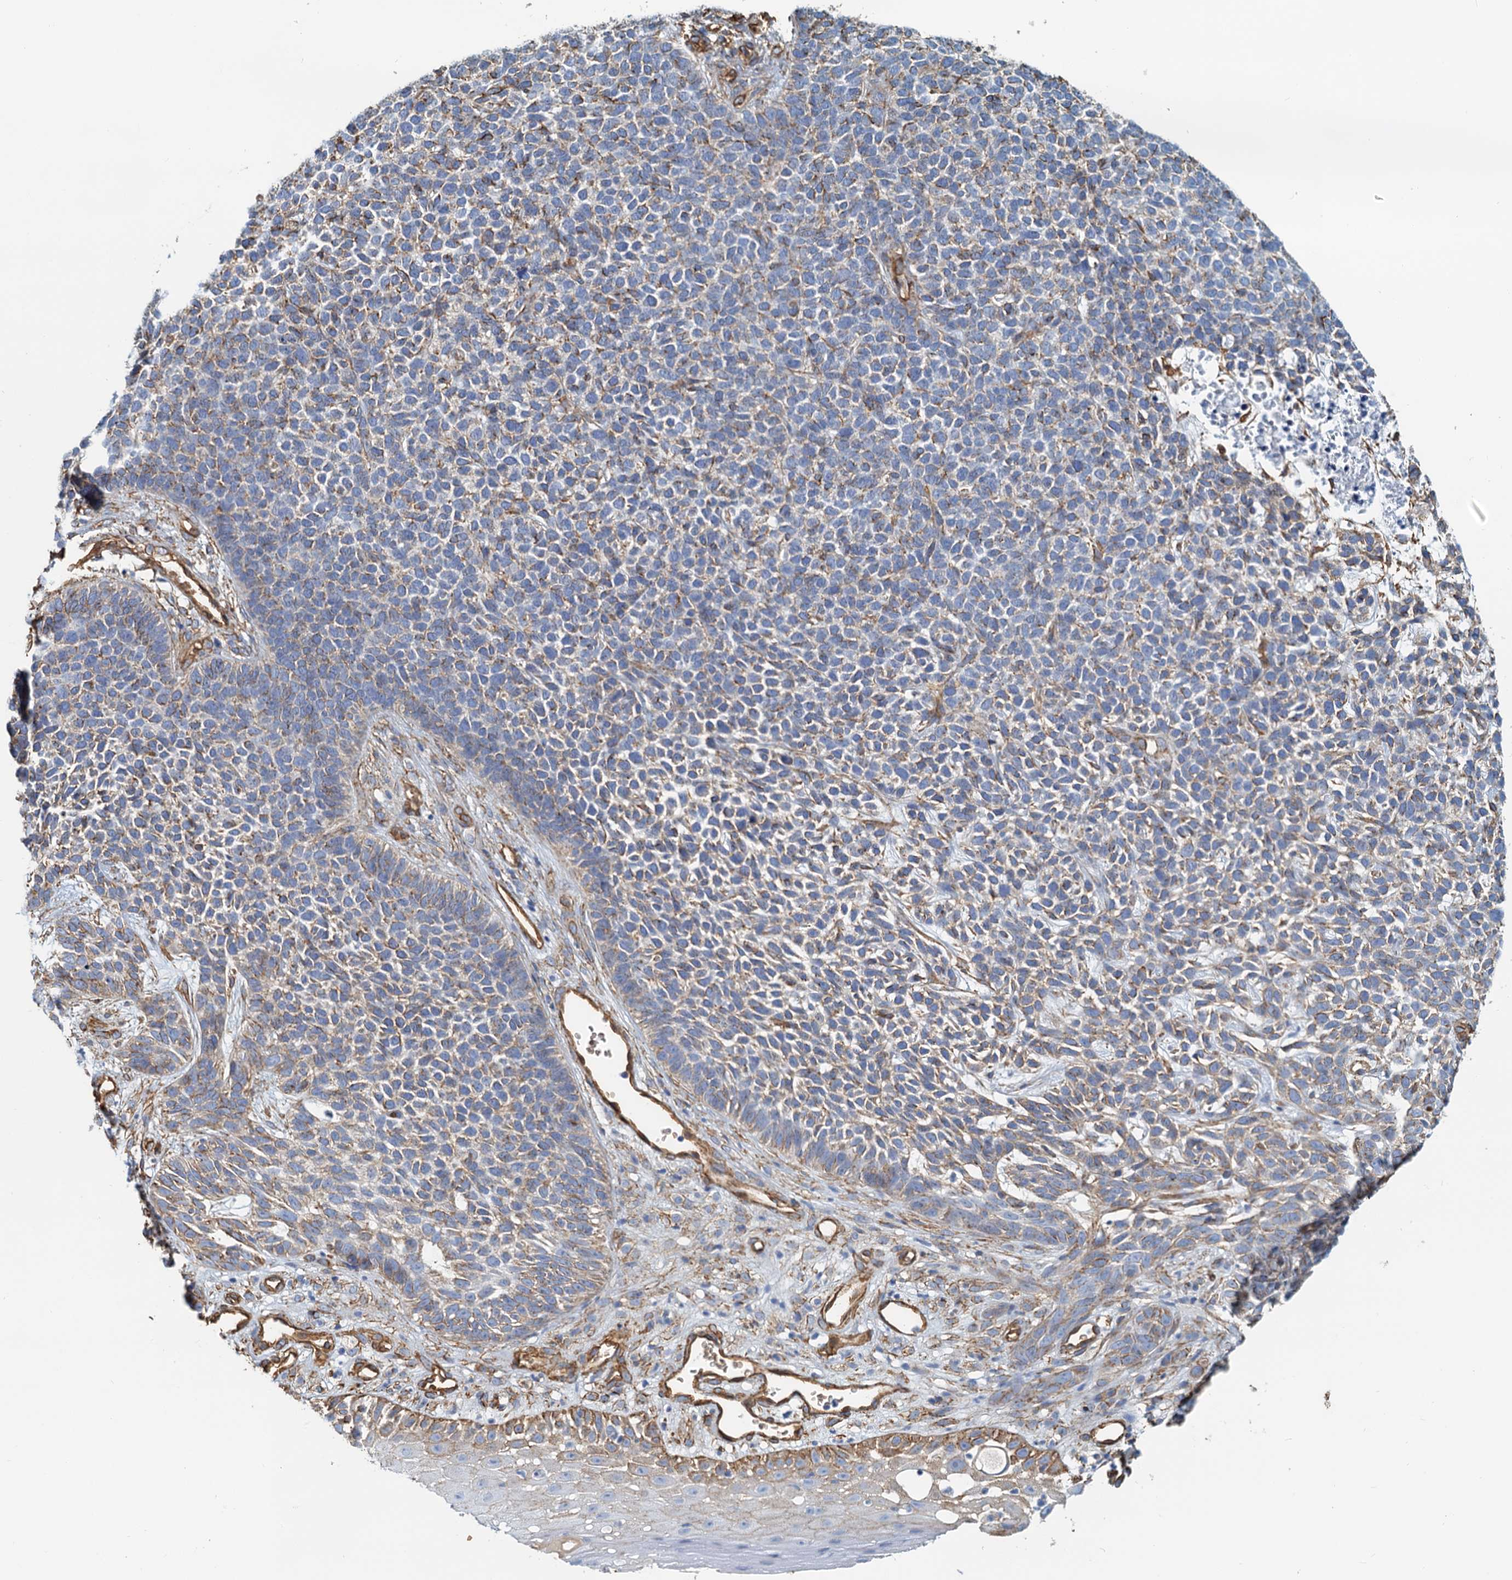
{"staining": {"intensity": "weak", "quantity": "25%-75%", "location": "cytoplasmic/membranous"}, "tissue": "skin cancer", "cell_type": "Tumor cells", "image_type": "cancer", "snomed": [{"axis": "morphology", "description": "Basal cell carcinoma"}, {"axis": "topography", "description": "Skin"}], "caption": "Skin basal cell carcinoma tissue demonstrates weak cytoplasmic/membranous positivity in approximately 25%-75% of tumor cells, visualized by immunohistochemistry.", "gene": "DGKG", "patient": {"sex": "female", "age": 84}}